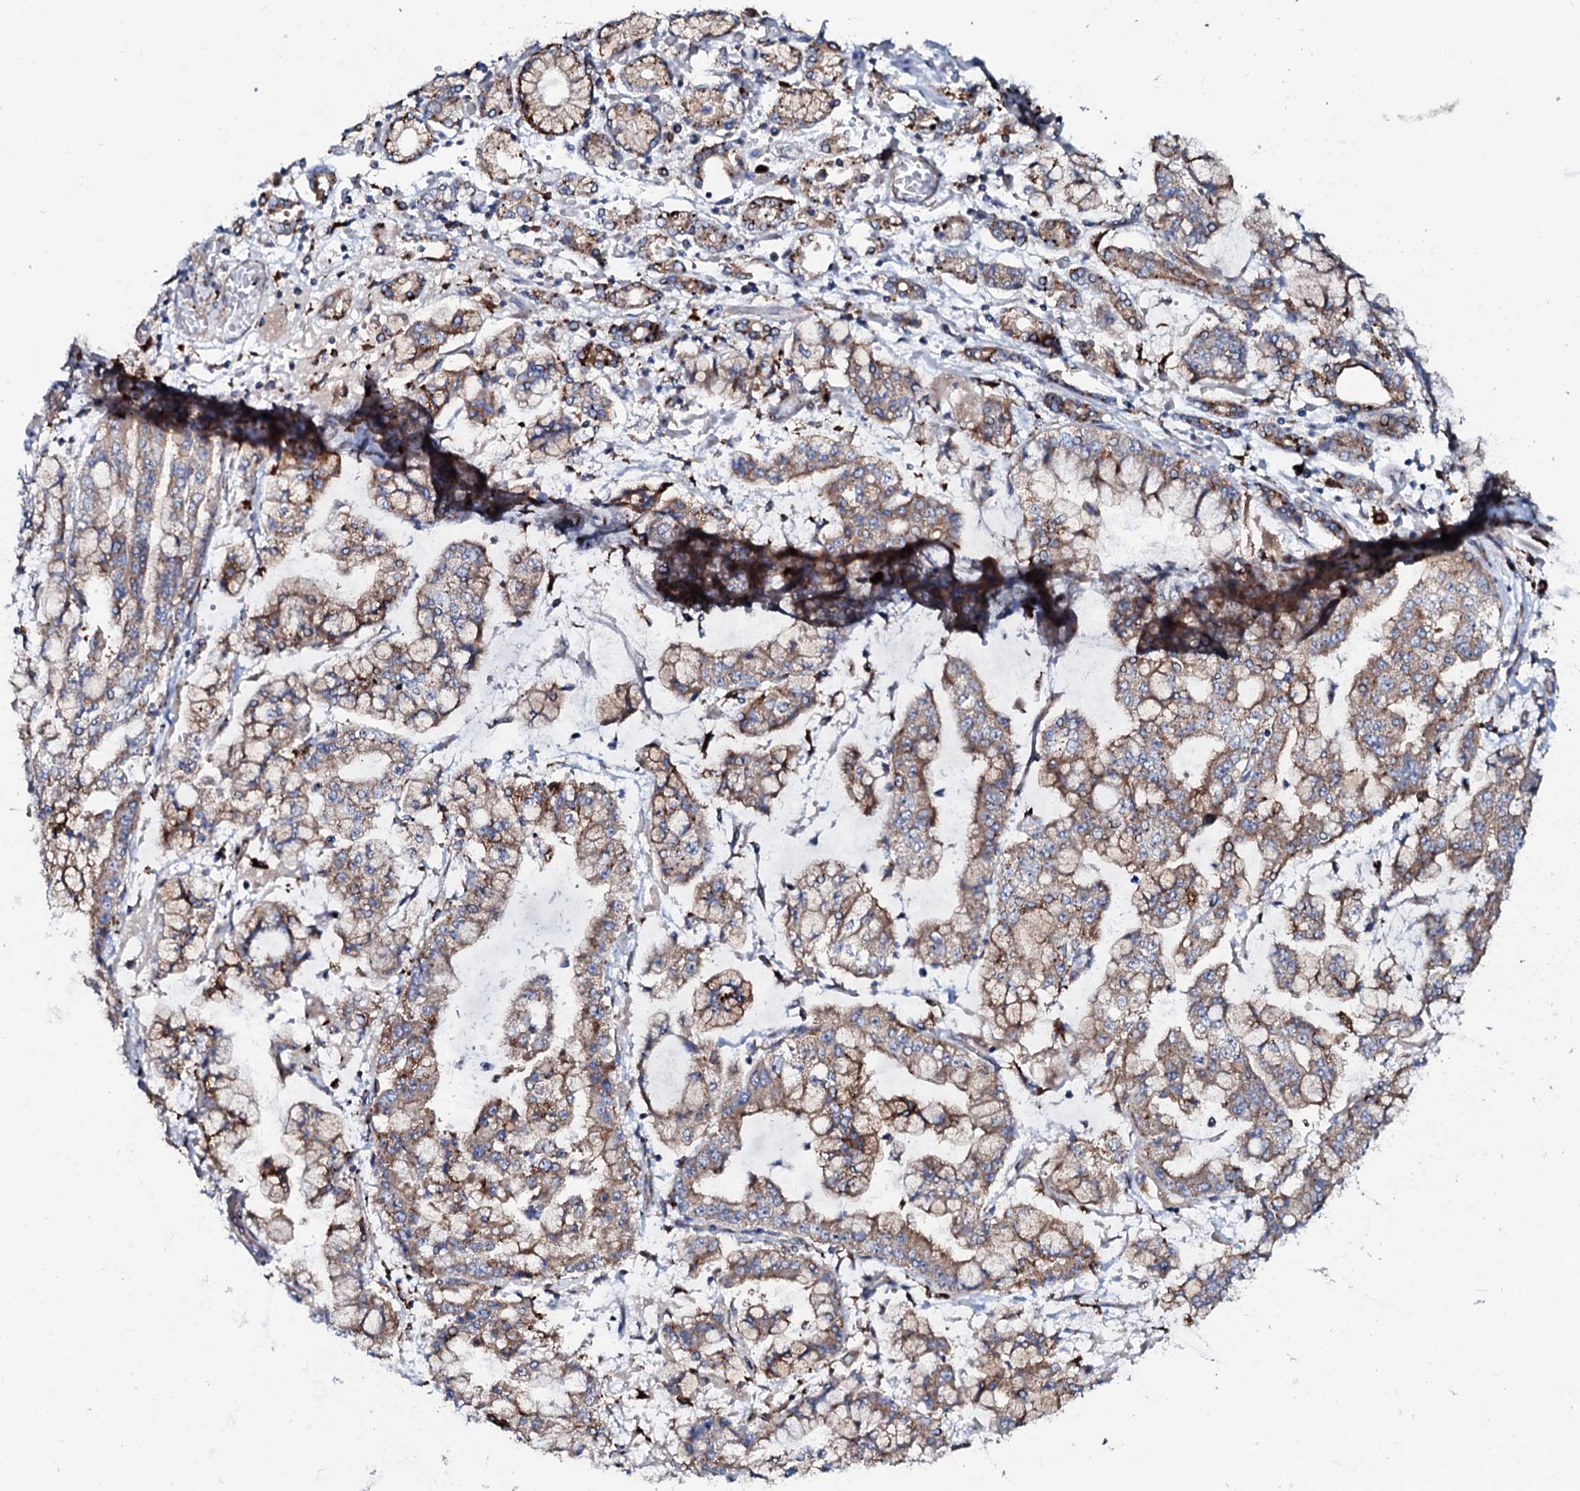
{"staining": {"intensity": "weak", "quantity": ">75%", "location": "cytoplasmic/membranous"}, "tissue": "stomach cancer", "cell_type": "Tumor cells", "image_type": "cancer", "snomed": [{"axis": "morphology", "description": "Normal tissue, NOS"}, {"axis": "morphology", "description": "Adenocarcinoma, NOS"}, {"axis": "topography", "description": "Stomach, upper"}, {"axis": "topography", "description": "Stomach"}], "caption": "Approximately >75% of tumor cells in stomach cancer show weak cytoplasmic/membranous protein staining as visualized by brown immunohistochemical staining.", "gene": "P2RX4", "patient": {"sex": "male", "age": 76}}